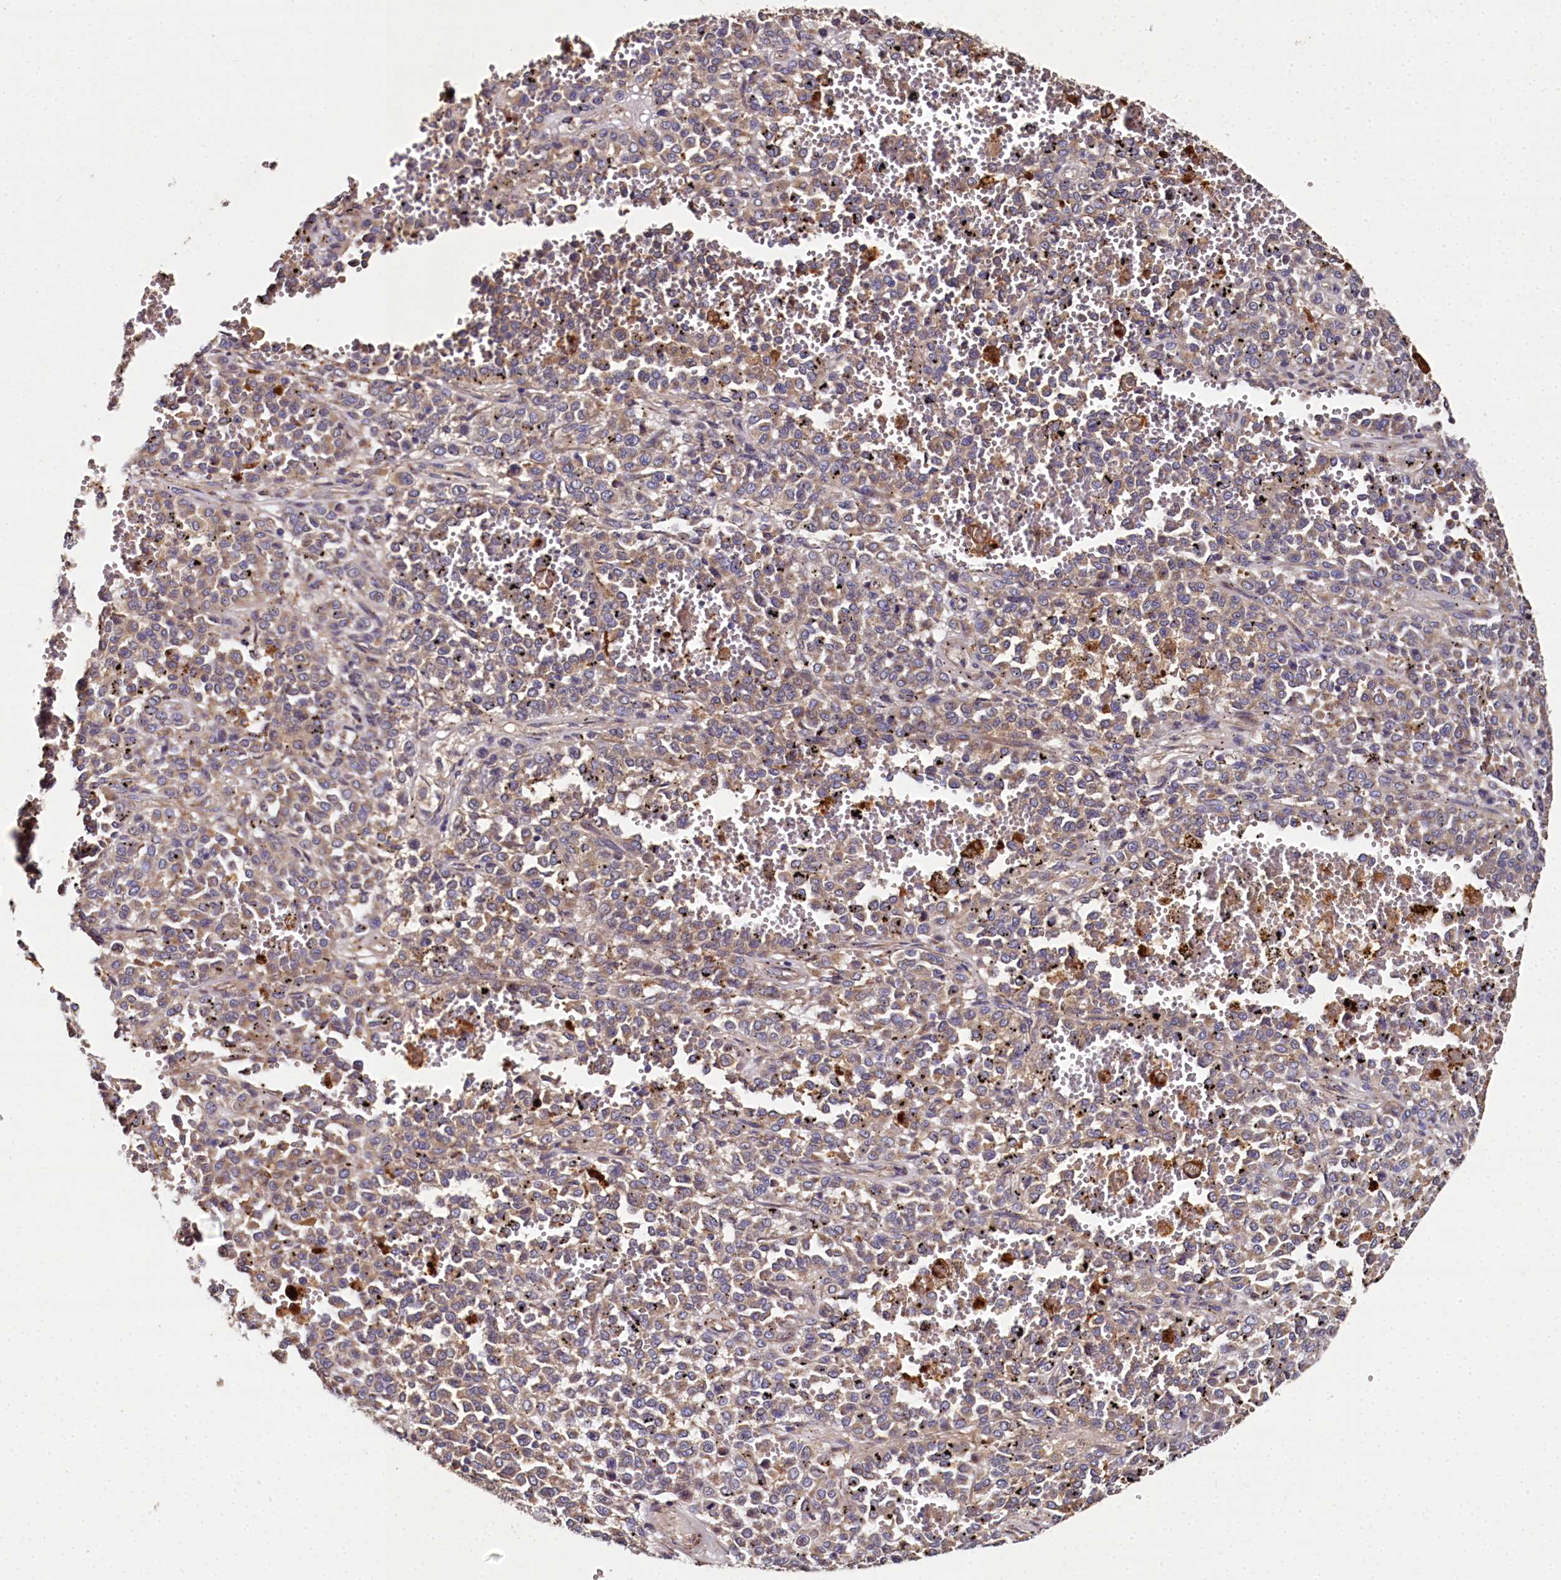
{"staining": {"intensity": "moderate", "quantity": ">75%", "location": "cytoplasmic/membranous"}, "tissue": "melanoma", "cell_type": "Tumor cells", "image_type": "cancer", "snomed": [{"axis": "morphology", "description": "Malignant melanoma, Metastatic site"}, {"axis": "topography", "description": "Pancreas"}], "caption": "Protein analysis of melanoma tissue shows moderate cytoplasmic/membranous expression in approximately >75% of tumor cells. (brown staining indicates protein expression, while blue staining denotes nuclei).", "gene": "SPRYD3", "patient": {"sex": "female", "age": 30}}